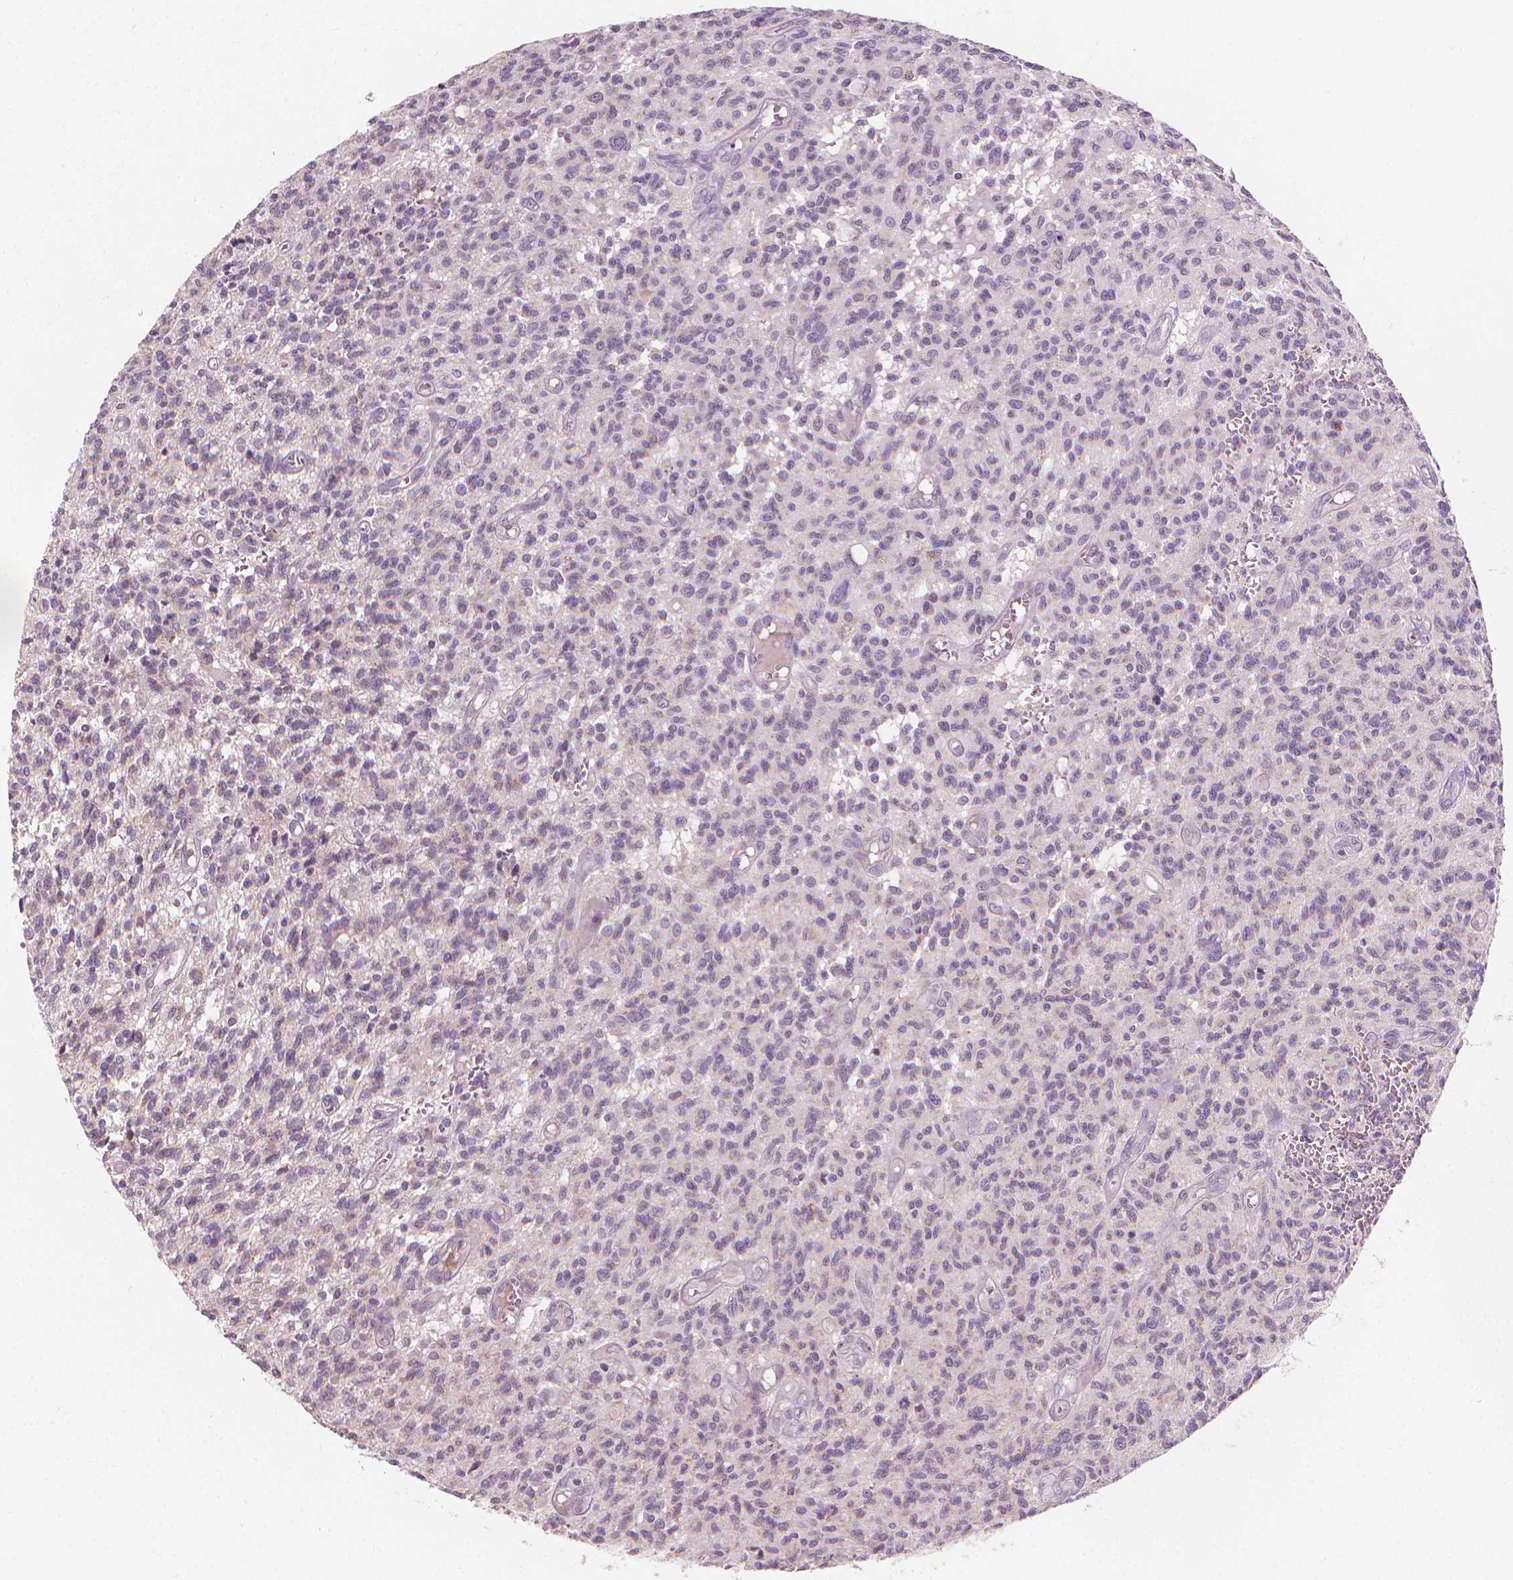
{"staining": {"intensity": "negative", "quantity": "none", "location": "none"}, "tissue": "glioma", "cell_type": "Tumor cells", "image_type": "cancer", "snomed": [{"axis": "morphology", "description": "Glioma, malignant, Low grade"}, {"axis": "topography", "description": "Brain"}], "caption": "Immunohistochemistry image of malignant low-grade glioma stained for a protein (brown), which reveals no staining in tumor cells.", "gene": "CFAP126", "patient": {"sex": "male", "age": 64}}